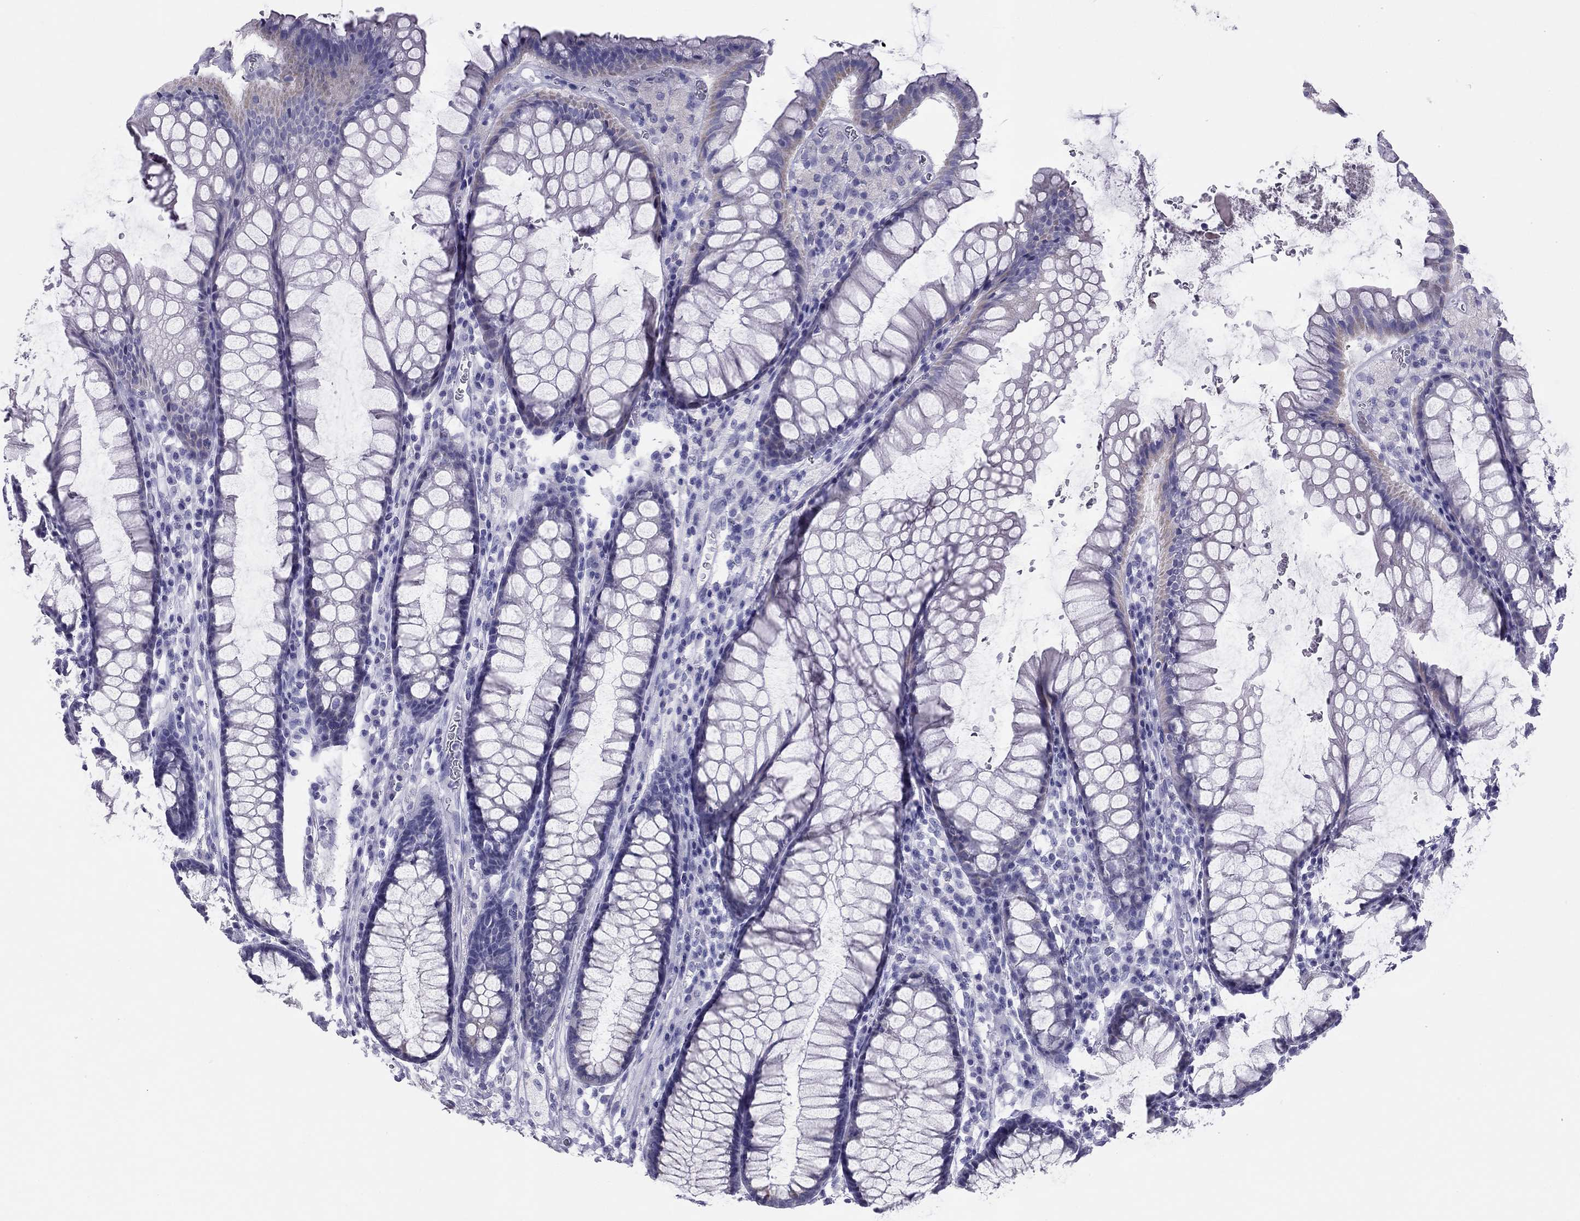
{"staining": {"intensity": "negative", "quantity": "none", "location": "none"}, "tissue": "rectum", "cell_type": "Glandular cells", "image_type": "normal", "snomed": [{"axis": "morphology", "description": "Normal tissue, NOS"}, {"axis": "topography", "description": "Rectum"}], "caption": "This is an immunohistochemistry (IHC) image of unremarkable human rectum. There is no expression in glandular cells.", "gene": "TRPM3", "patient": {"sex": "female", "age": 68}}